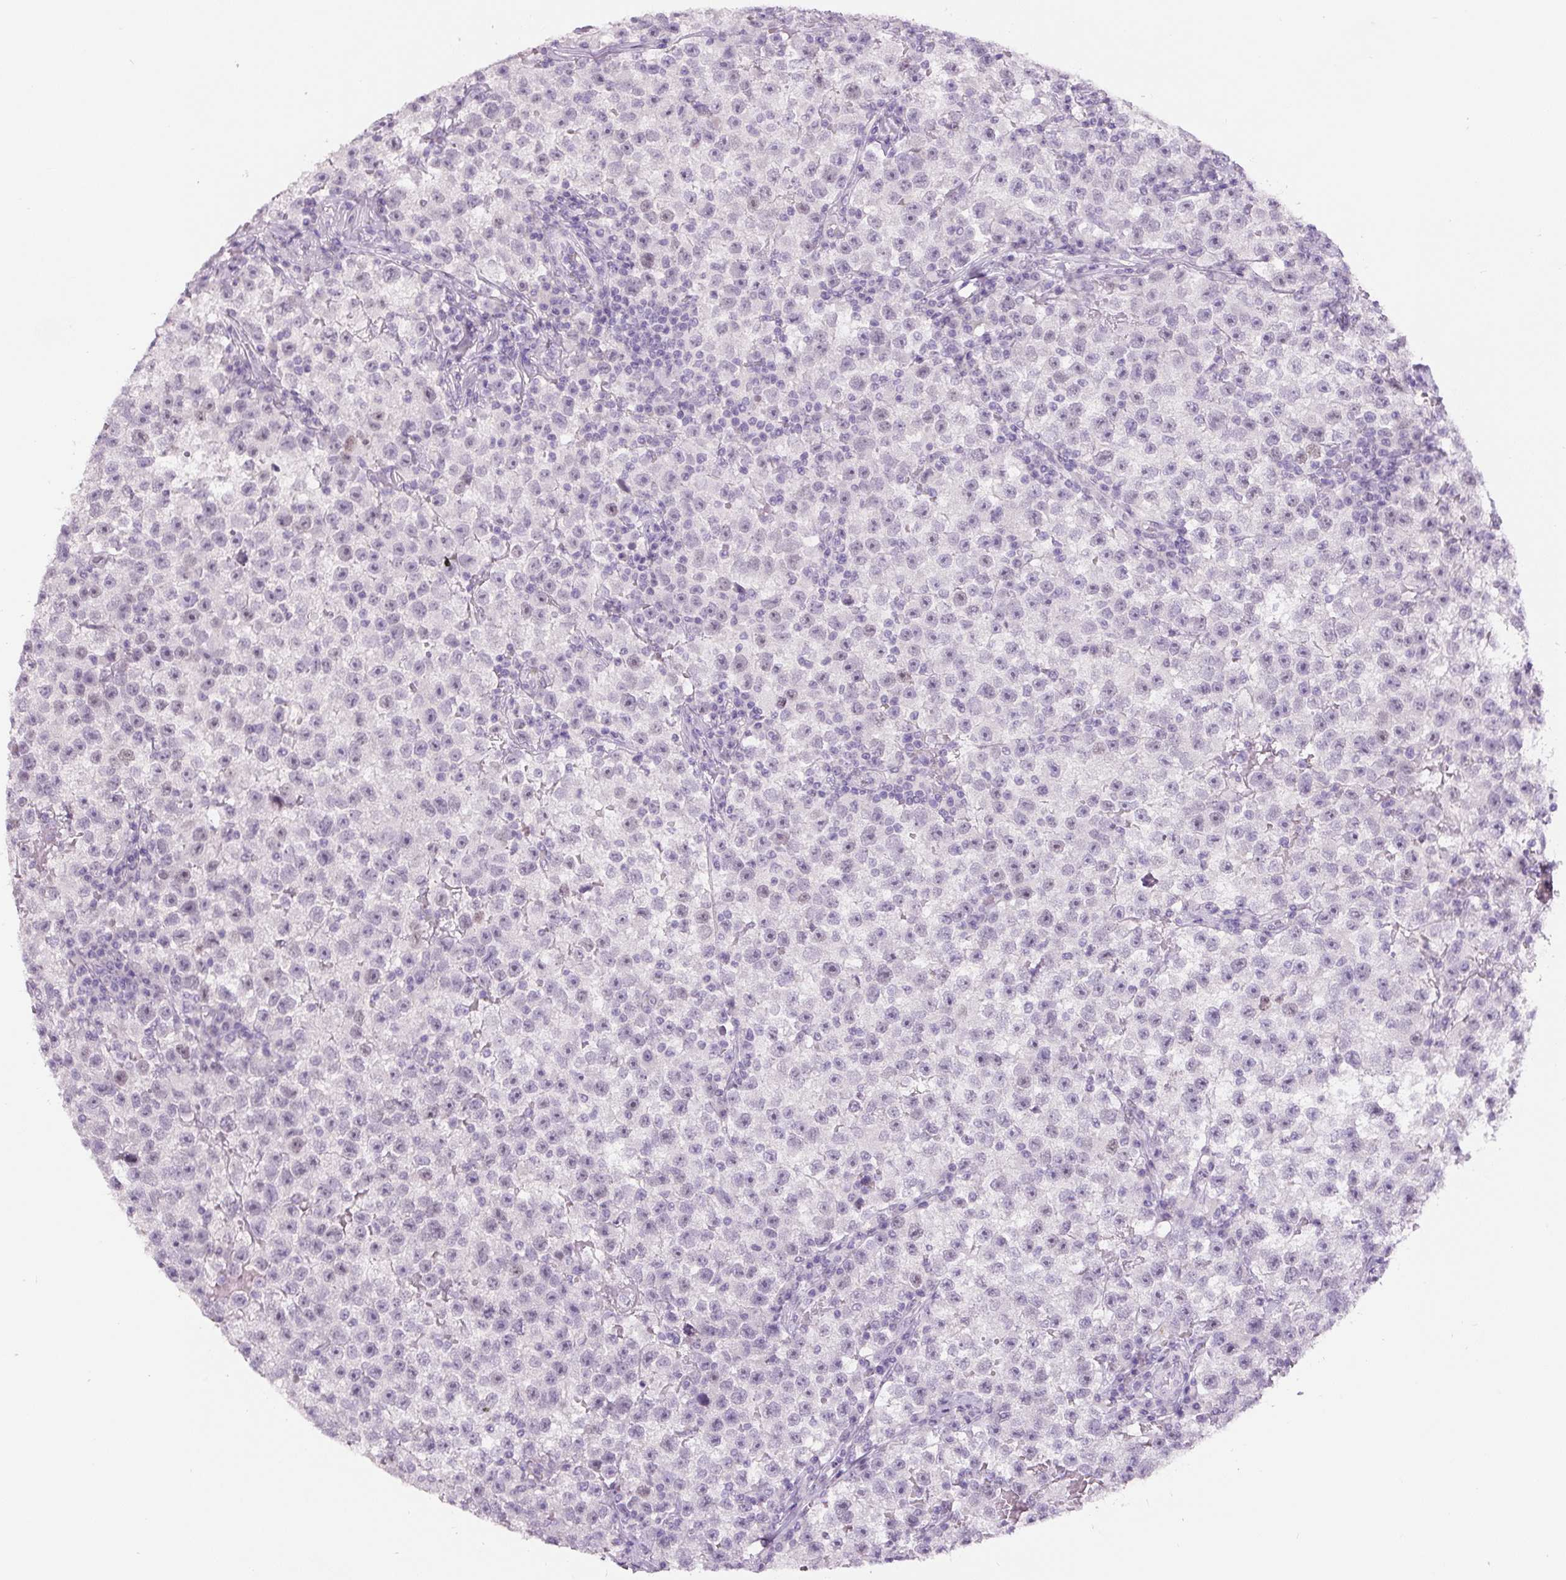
{"staining": {"intensity": "negative", "quantity": "none", "location": "none"}, "tissue": "testis cancer", "cell_type": "Tumor cells", "image_type": "cancer", "snomed": [{"axis": "morphology", "description": "Seminoma, NOS"}, {"axis": "topography", "description": "Testis"}], "caption": "DAB immunohistochemical staining of human seminoma (testis) displays no significant staining in tumor cells.", "gene": "SIX1", "patient": {"sex": "male", "age": 22}}